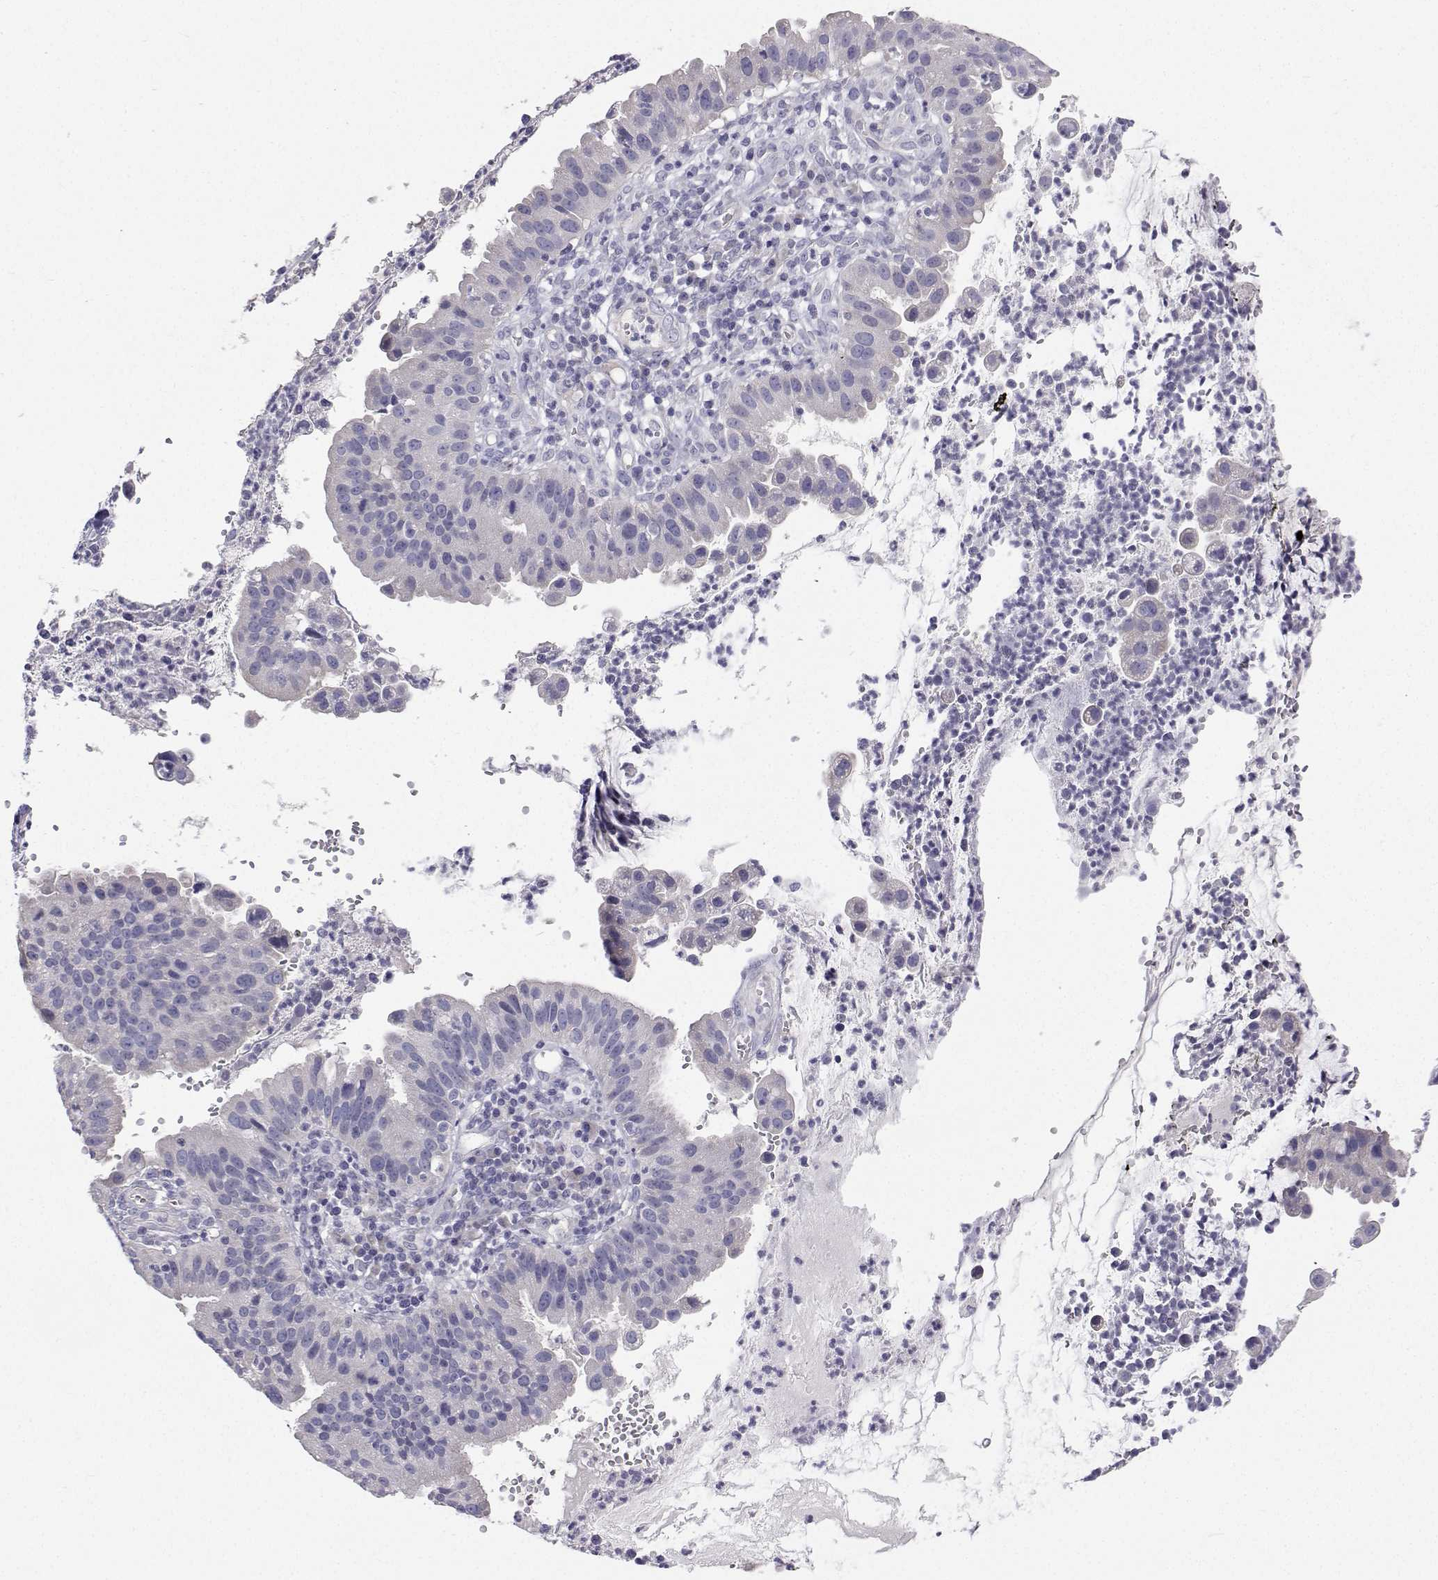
{"staining": {"intensity": "negative", "quantity": "none", "location": "none"}, "tissue": "cervical cancer", "cell_type": "Tumor cells", "image_type": "cancer", "snomed": [{"axis": "morphology", "description": "Adenocarcinoma, NOS"}, {"axis": "topography", "description": "Cervix"}], "caption": "This is an IHC histopathology image of cervical cancer. There is no expression in tumor cells.", "gene": "ANKRD65", "patient": {"sex": "female", "age": 34}}